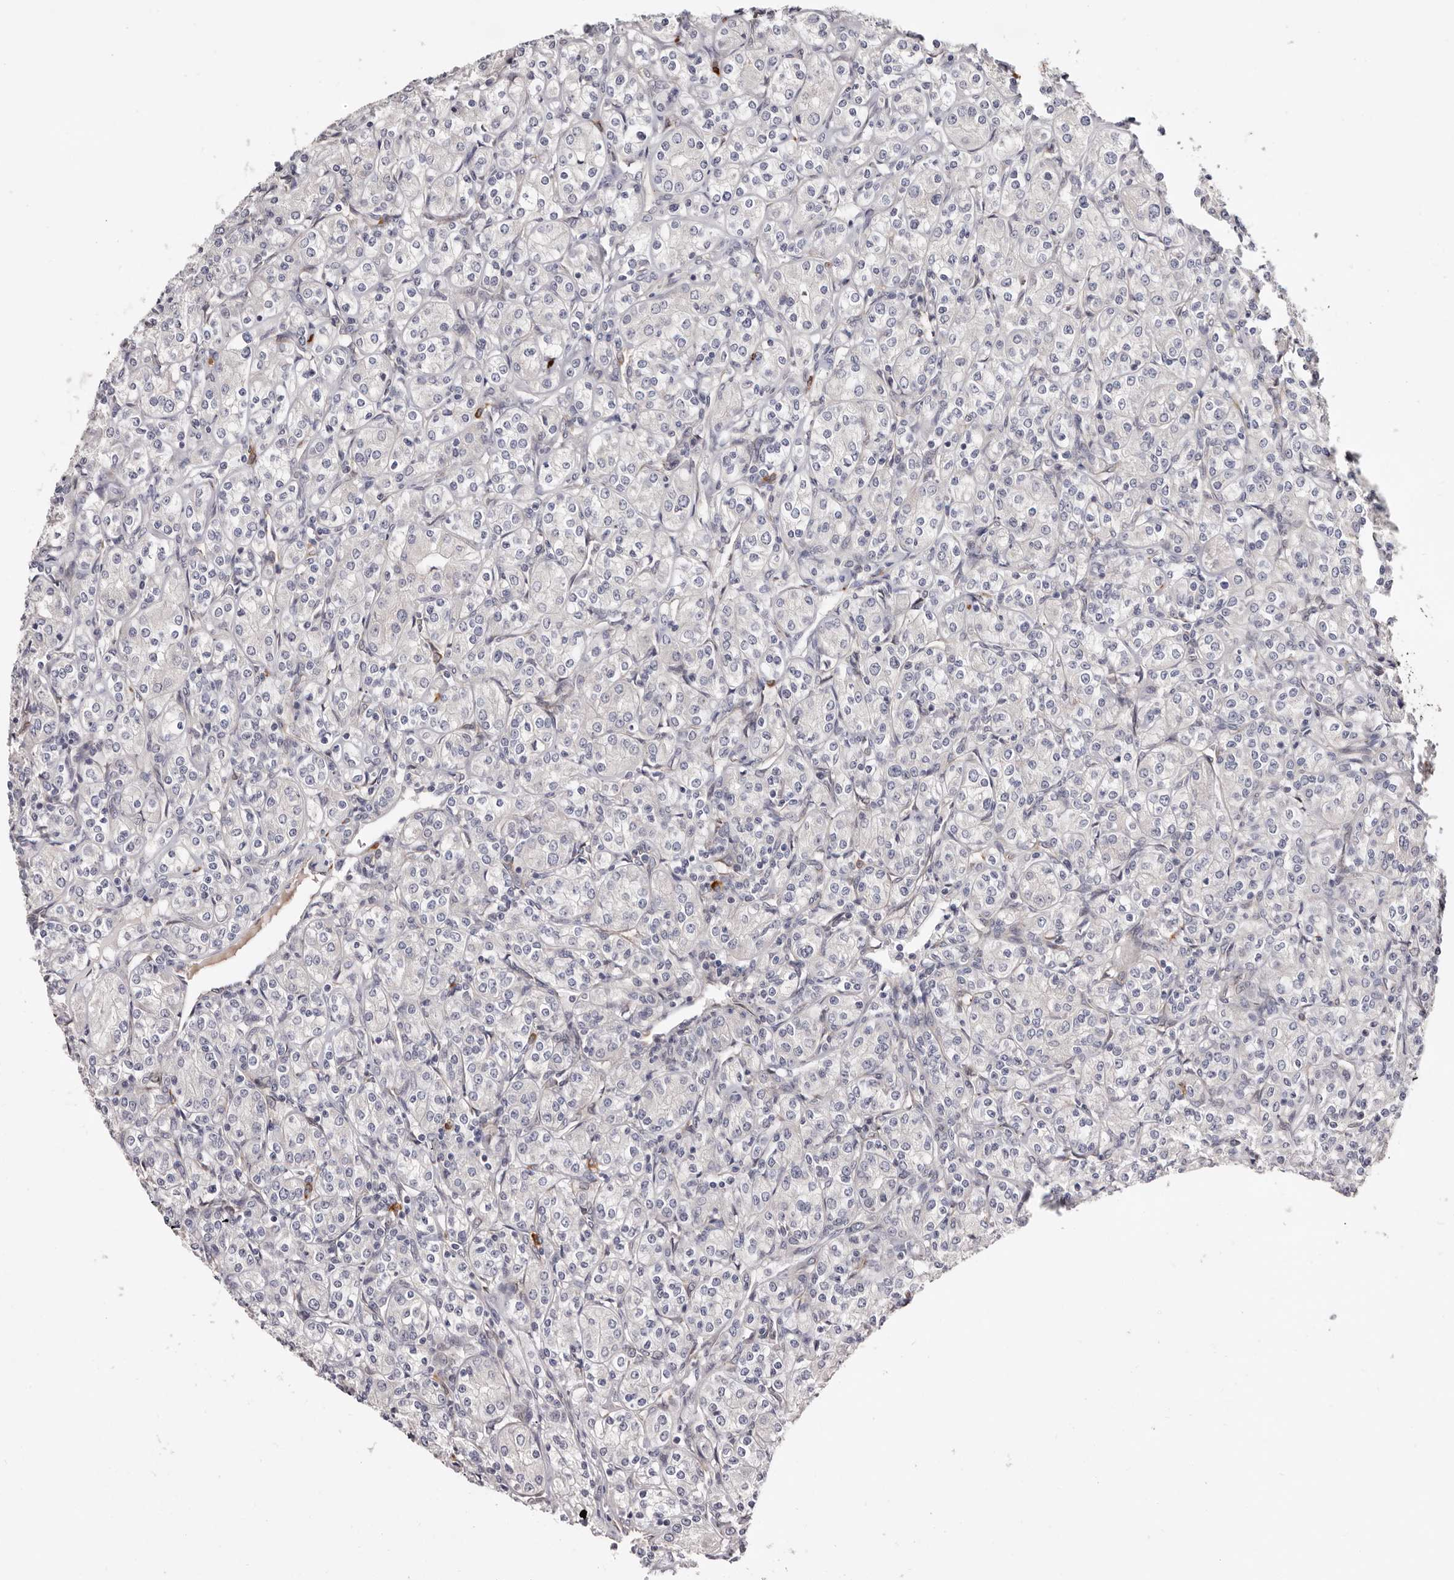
{"staining": {"intensity": "negative", "quantity": "none", "location": "none"}, "tissue": "renal cancer", "cell_type": "Tumor cells", "image_type": "cancer", "snomed": [{"axis": "morphology", "description": "Adenocarcinoma, NOS"}, {"axis": "topography", "description": "Kidney"}], "caption": "Immunohistochemistry (IHC) image of neoplastic tissue: human adenocarcinoma (renal) stained with DAB (3,3'-diaminobenzidine) shows no significant protein staining in tumor cells. (DAB immunohistochemistry visualized using brightfield microscopy, high magnification).", "gene": "USH1C", "patient": {"sex": "male", "age": 77}}